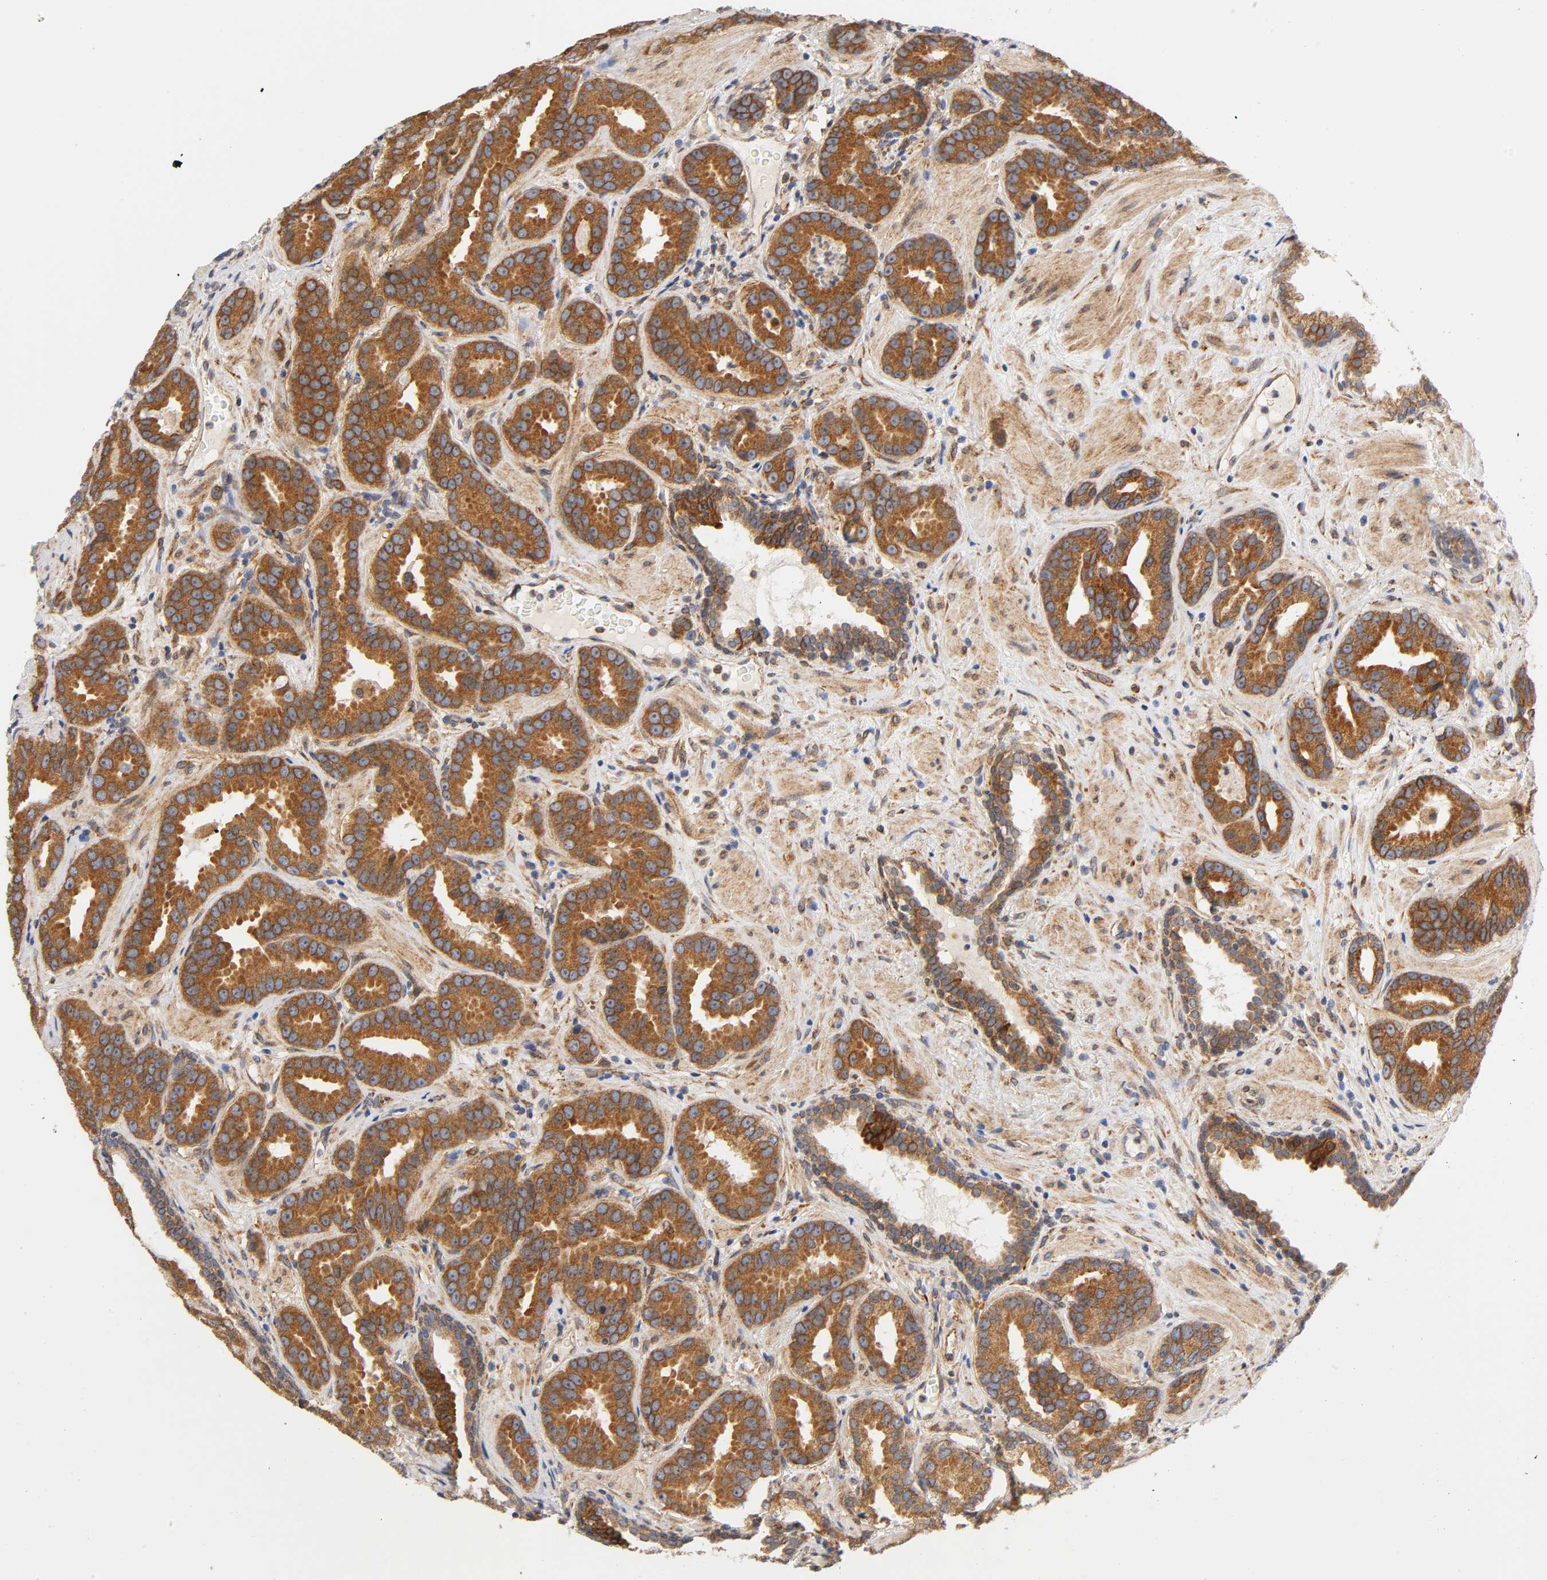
{"staining": {"intensity": "strong", "quantity": ">75%", "location": "cytoplasmic/membranous"}, "tissue": "prostate cancer", "cell_type": "Tumor cells", "image_type": "cancer", "snomed": [{"axis": "morphology", "description": "Adenocarcinoma, Low grade"}, {"axis": "topography", "description": "Prostate"}], "caption": "Strong cytoplasmic/membranous positivity is seen in approximately >75% of tumor cells in prostate cancer.", "gene": "POR", "patient": {"sex": "male", "age": 59}}